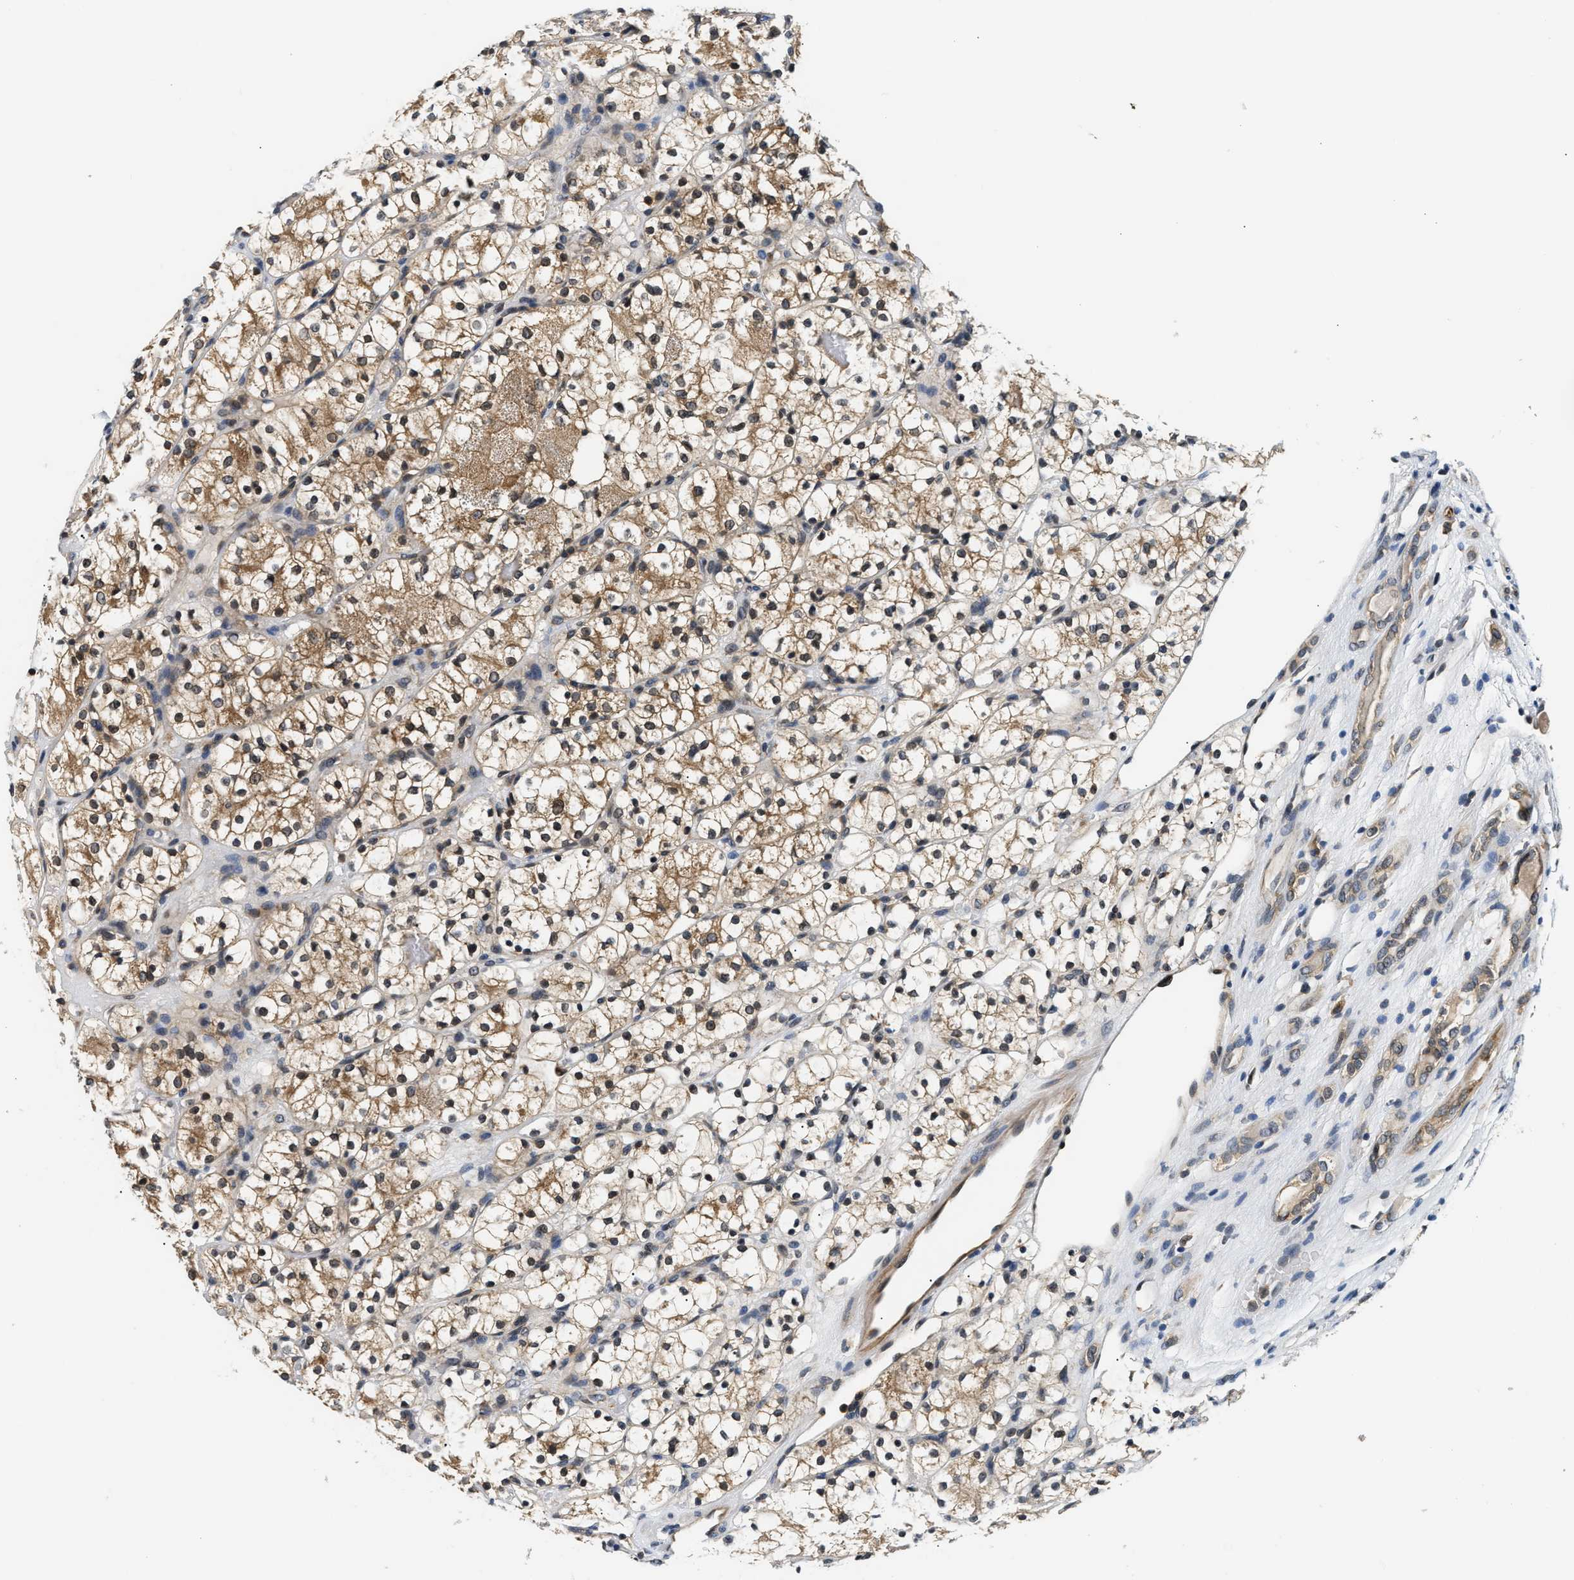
{"staining": {"intensity": "moderate", "quantity": ">75%", "location": "cytoplasmic/membranous"}, "tissue": "renal cancer", "cell_type": "Tumor cells", "image_type": "cancer", "snomed": [{"axis": "morphology", "description": "Adenocarcinoma, NOS"}, {"axis": "topography", "description": "Kidney"}], "caption": "This is an image of IHC staining of renal cancer, which shows moderate staining in the cytoplasmic/membranous of tumor cells.", "gene": "RAB29", "patient": {"sex": "female", "age": 60}}